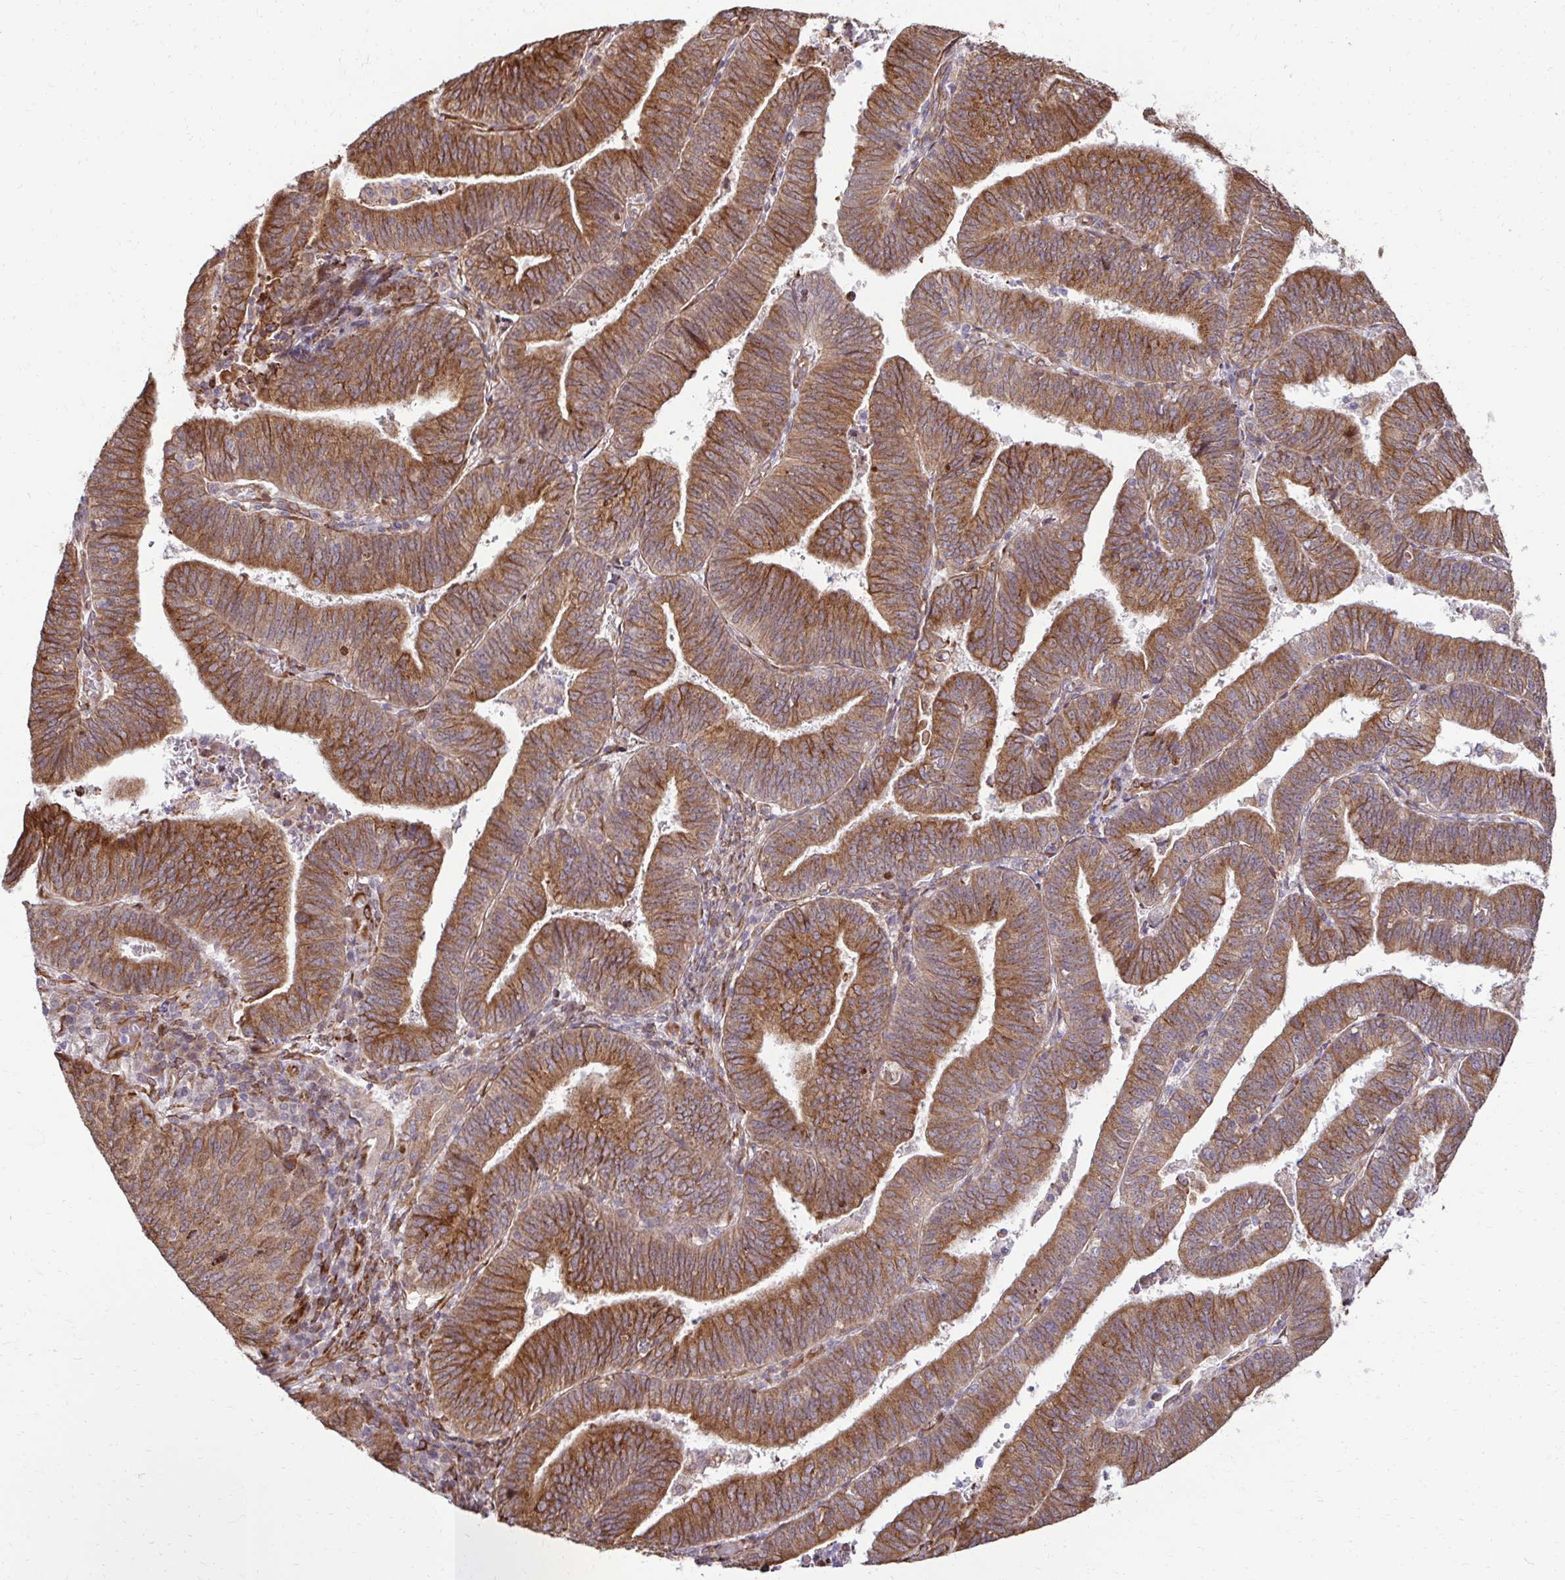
{"staining": {"intensity": "moderate", "quantity": ">75%", "location": "cytoplasmic/membranous"}, "tissue": "endometrial cancer", "cell_type": "Tumor cells", "image_type": "cancer", "snomed": [{"axis": "morphology", "description": "Adenocarcinoma, NOS"}, {"axis": "topography", "description": "Endometrium"}], "caption": "Moderate cytoplasmic/membranous staining for a protein is appreciated in approximately >75% of tumor cells of endometrial adenocarcinoma using immunohistochemistry (IHC).", "gene": "HPS1", "patient": {"sex": "female", "age": 82}}